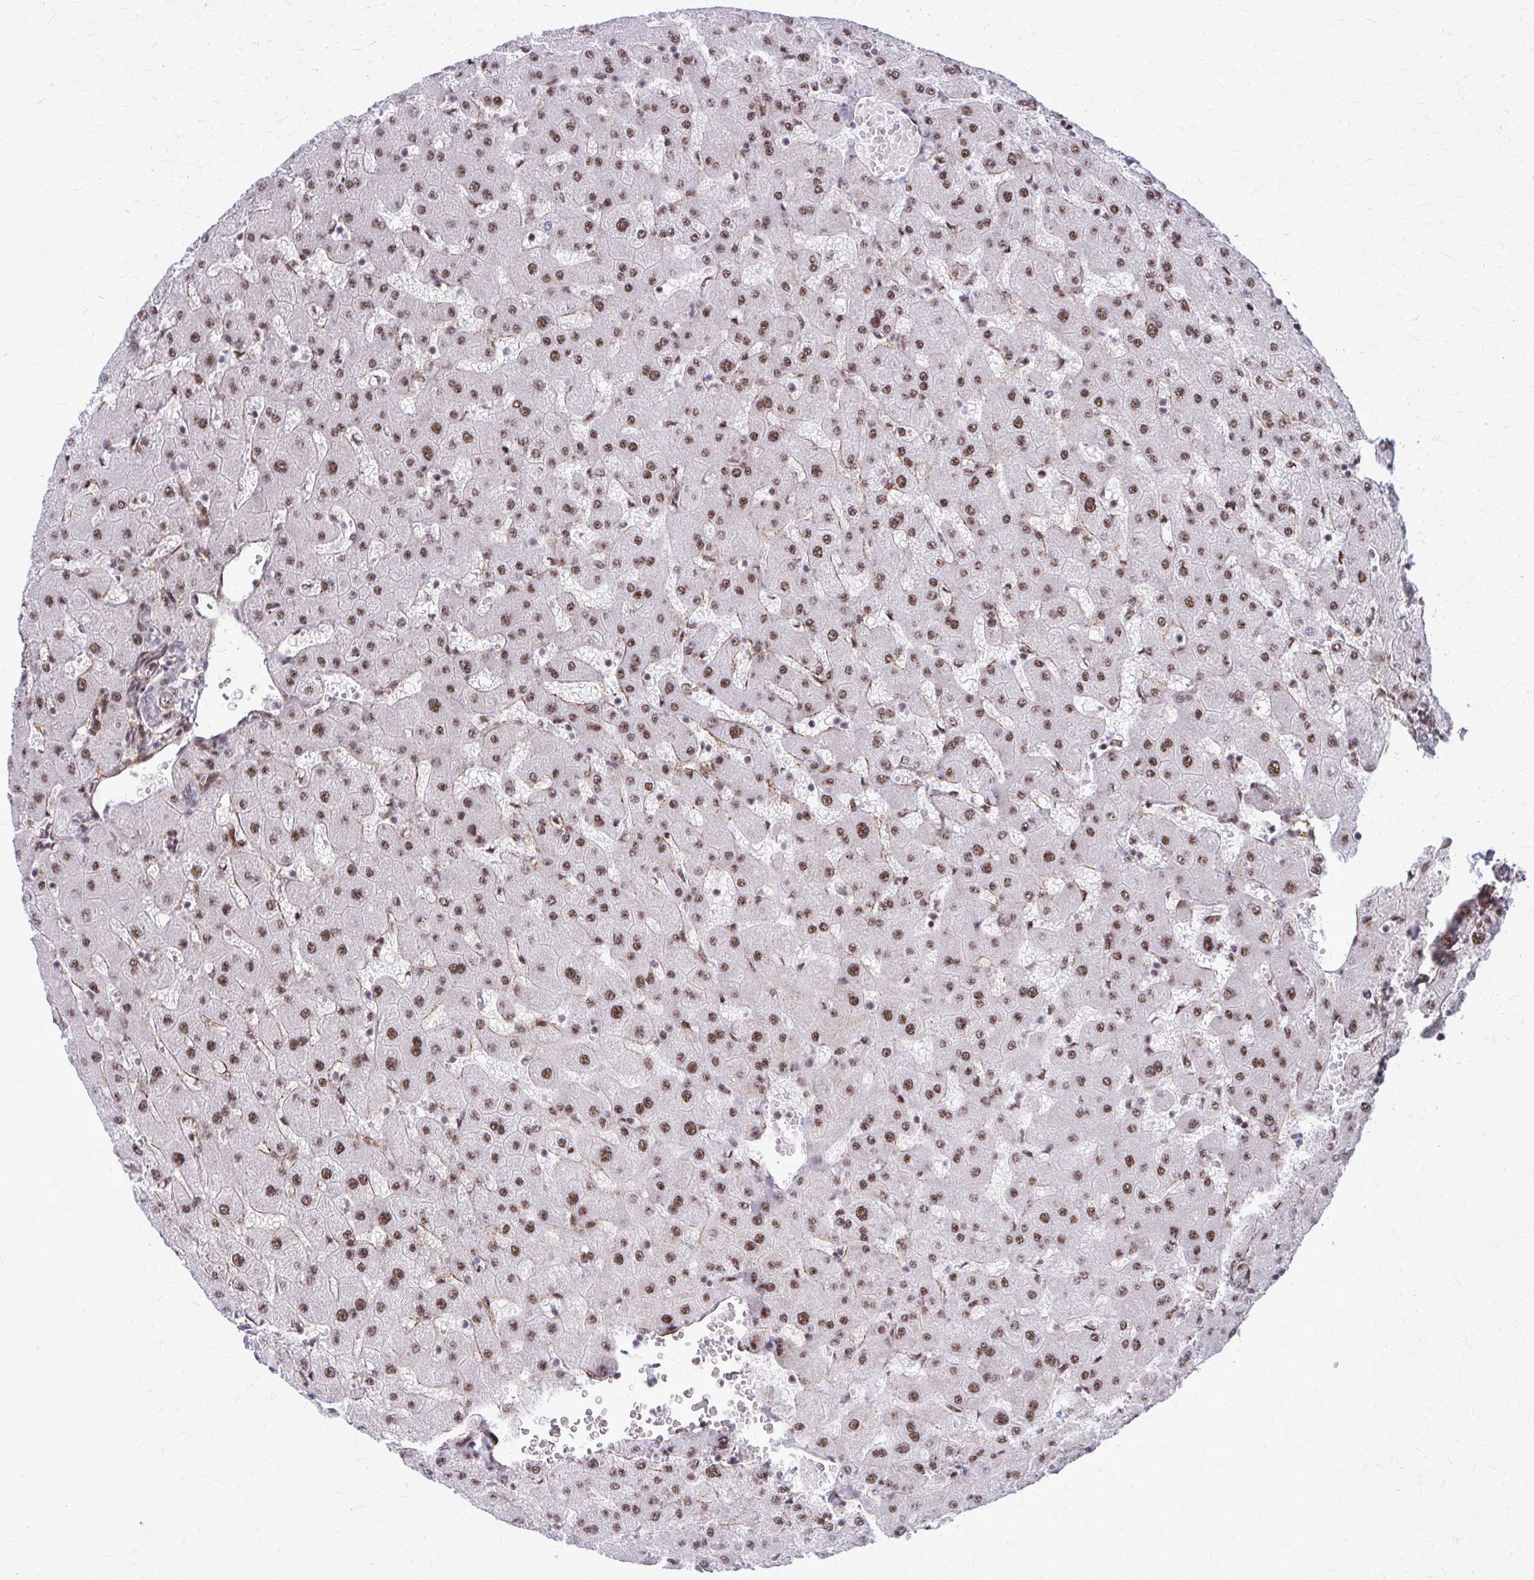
{"staining": {"intensity": "weak", "quantity": ">75%", "location": "nuclear"}, "tissue": "liver", "cell_type": "Cholangiocytes", "image_type": "normal", "snomed": [{"axis": "morphology", "description": "Normal tissue, NOS"}, {"axis": "topography", "description": "Liver"}], "caption": "DAB (3,3'-diaminobenzidine) immunohistochemical staining of unremarkable human liver exhibits weak nuclear protein expression in approximately >75% of cholangiocytes.", "gene": "NRBF2", "patient": {"sex": "female", "age": 63}}